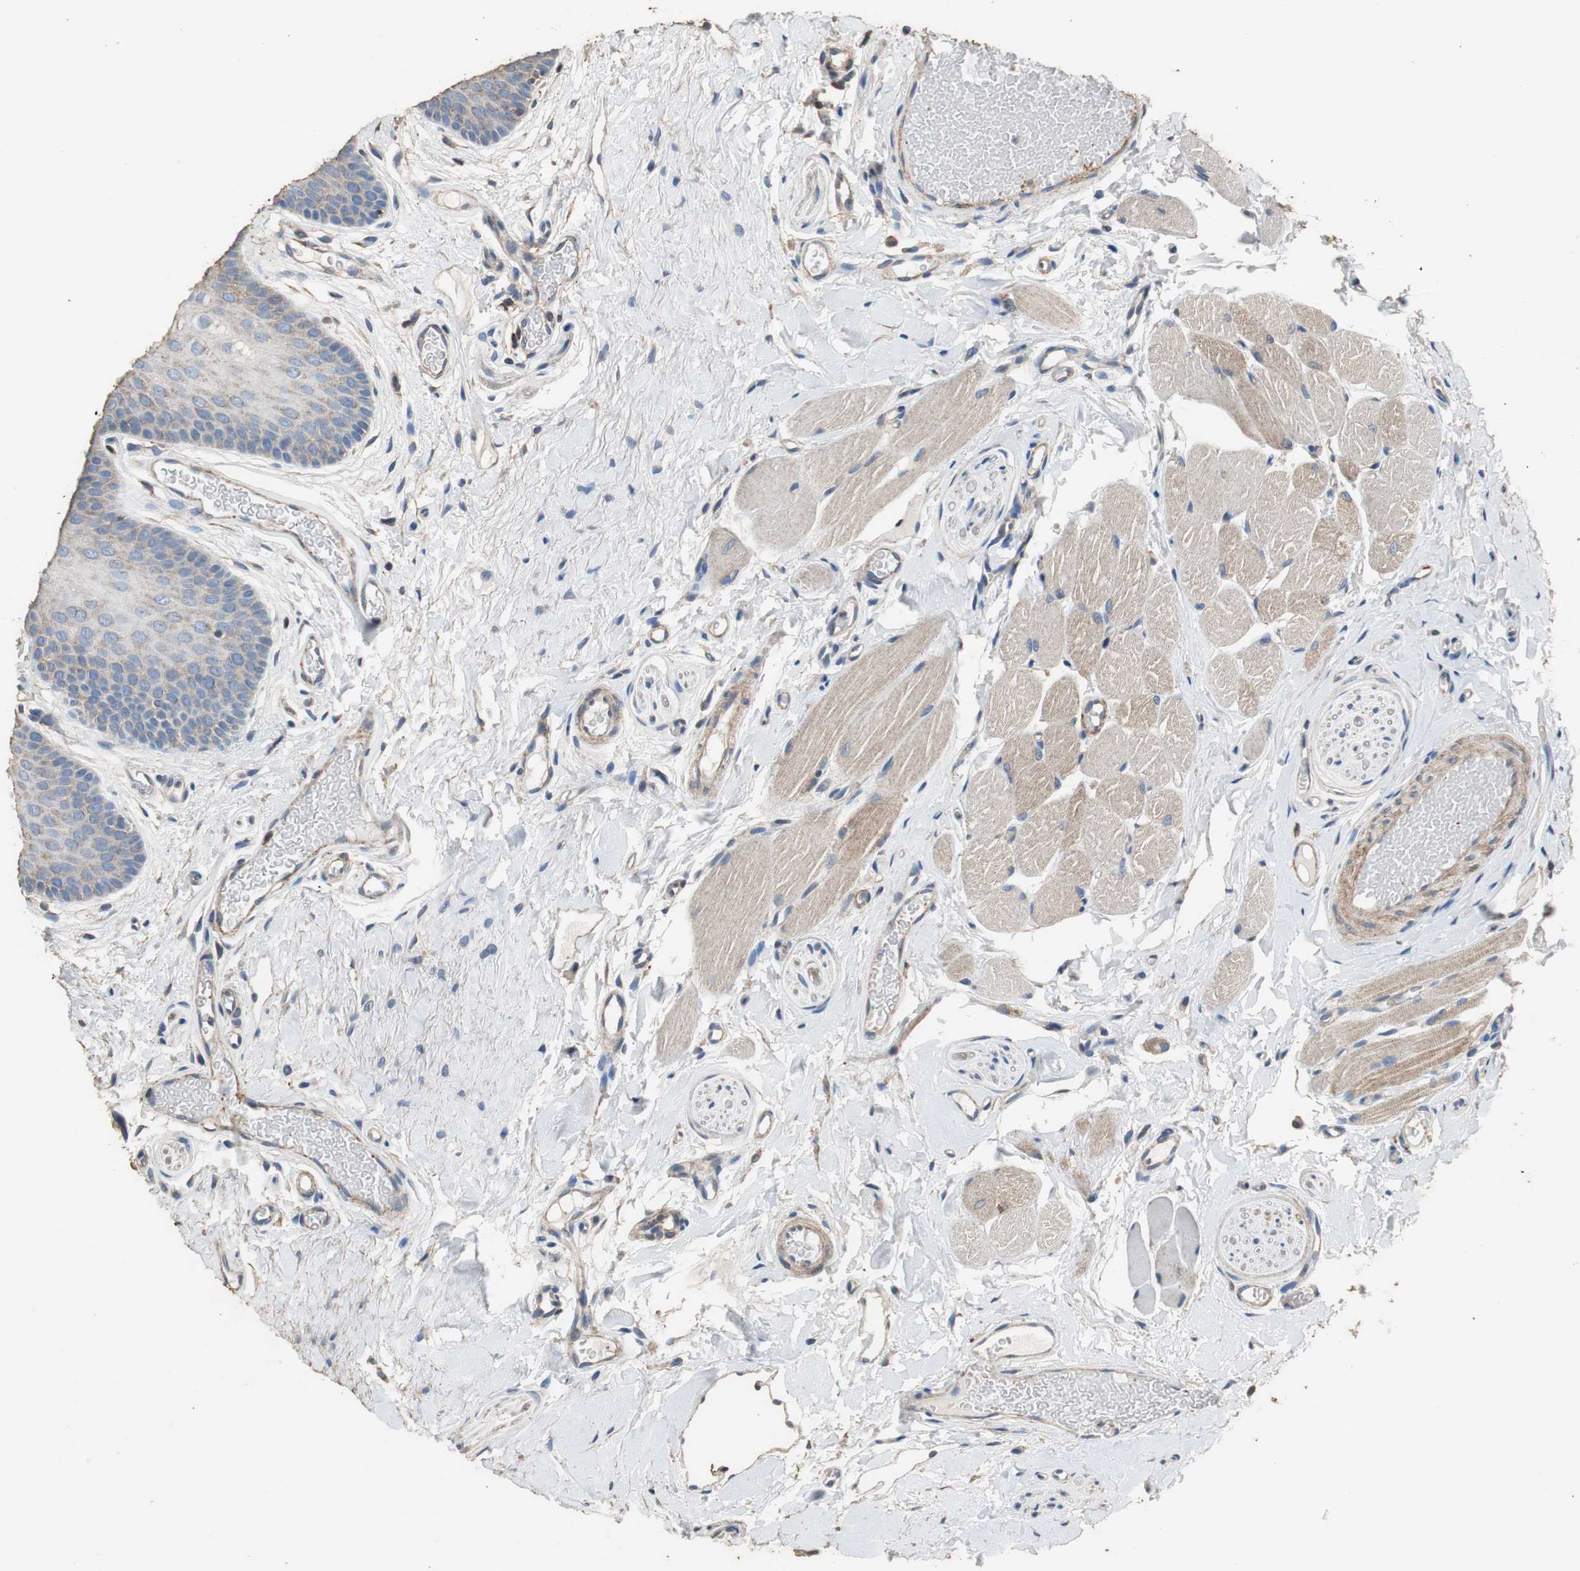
{"staining": {"intensity": "weak", "quantity": "25%-75%", "location": "cytoplasmic/membranous"}, "tissue": "oral mucosa", "cell_type": "Squamous epithelial cells", "image_type": "normal", "snomed": [{"axis": "morphology", "description": "Normal tissue, NOS"}, {"axis": "topography", "description": "Oral tissue"}], "caption": "Immunohistochemical staining of unremarkable human oral mucosa exhibits weak cytoplasmic/membranous protein positivity in about 25%-75% of squamous epithelial cells.", "gene": "PRKRA", "patient": {"sex": "male", "age": 54}}